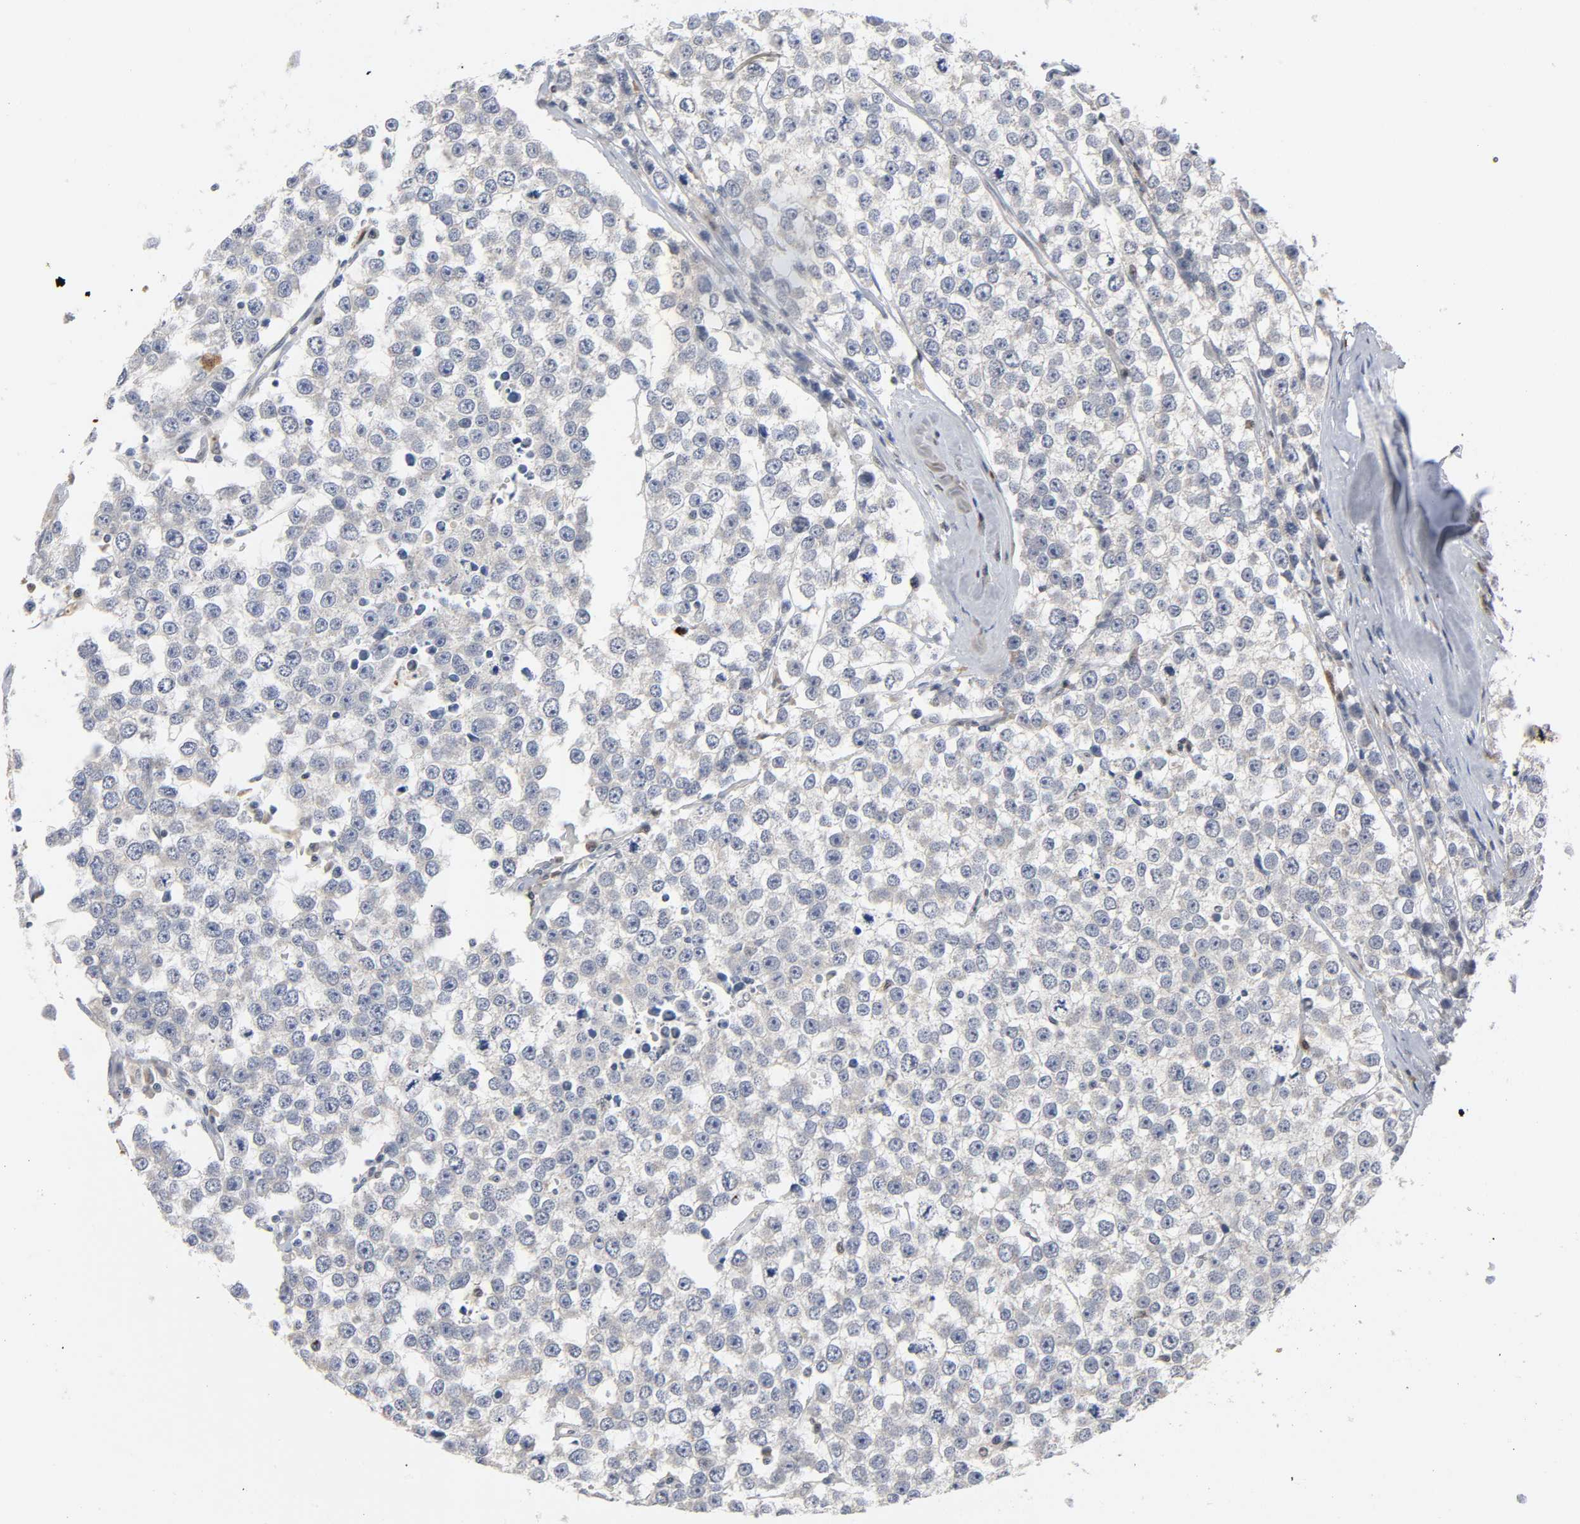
{"staining": {"intensity": "negative", "quantity": "none", "location": "none"}, "tissue": "testis cancer", "cell_type": "Tumor cells", "image_type": "cancer", "snomed": [{"axis": "morphology", "description": "Seminoma, NOS"}, {"axis": "morphology", "description": "Carcinoma, Embryonal, NOS"}, {"axis": "topography", "description": "Testis"}], "caption": "This is an immunohistochemistry micrograph of human testis cancer. There is no staining in tumor cells.", "gene": "KAT2B", "patient": {"sex": "male", "age": 52}}